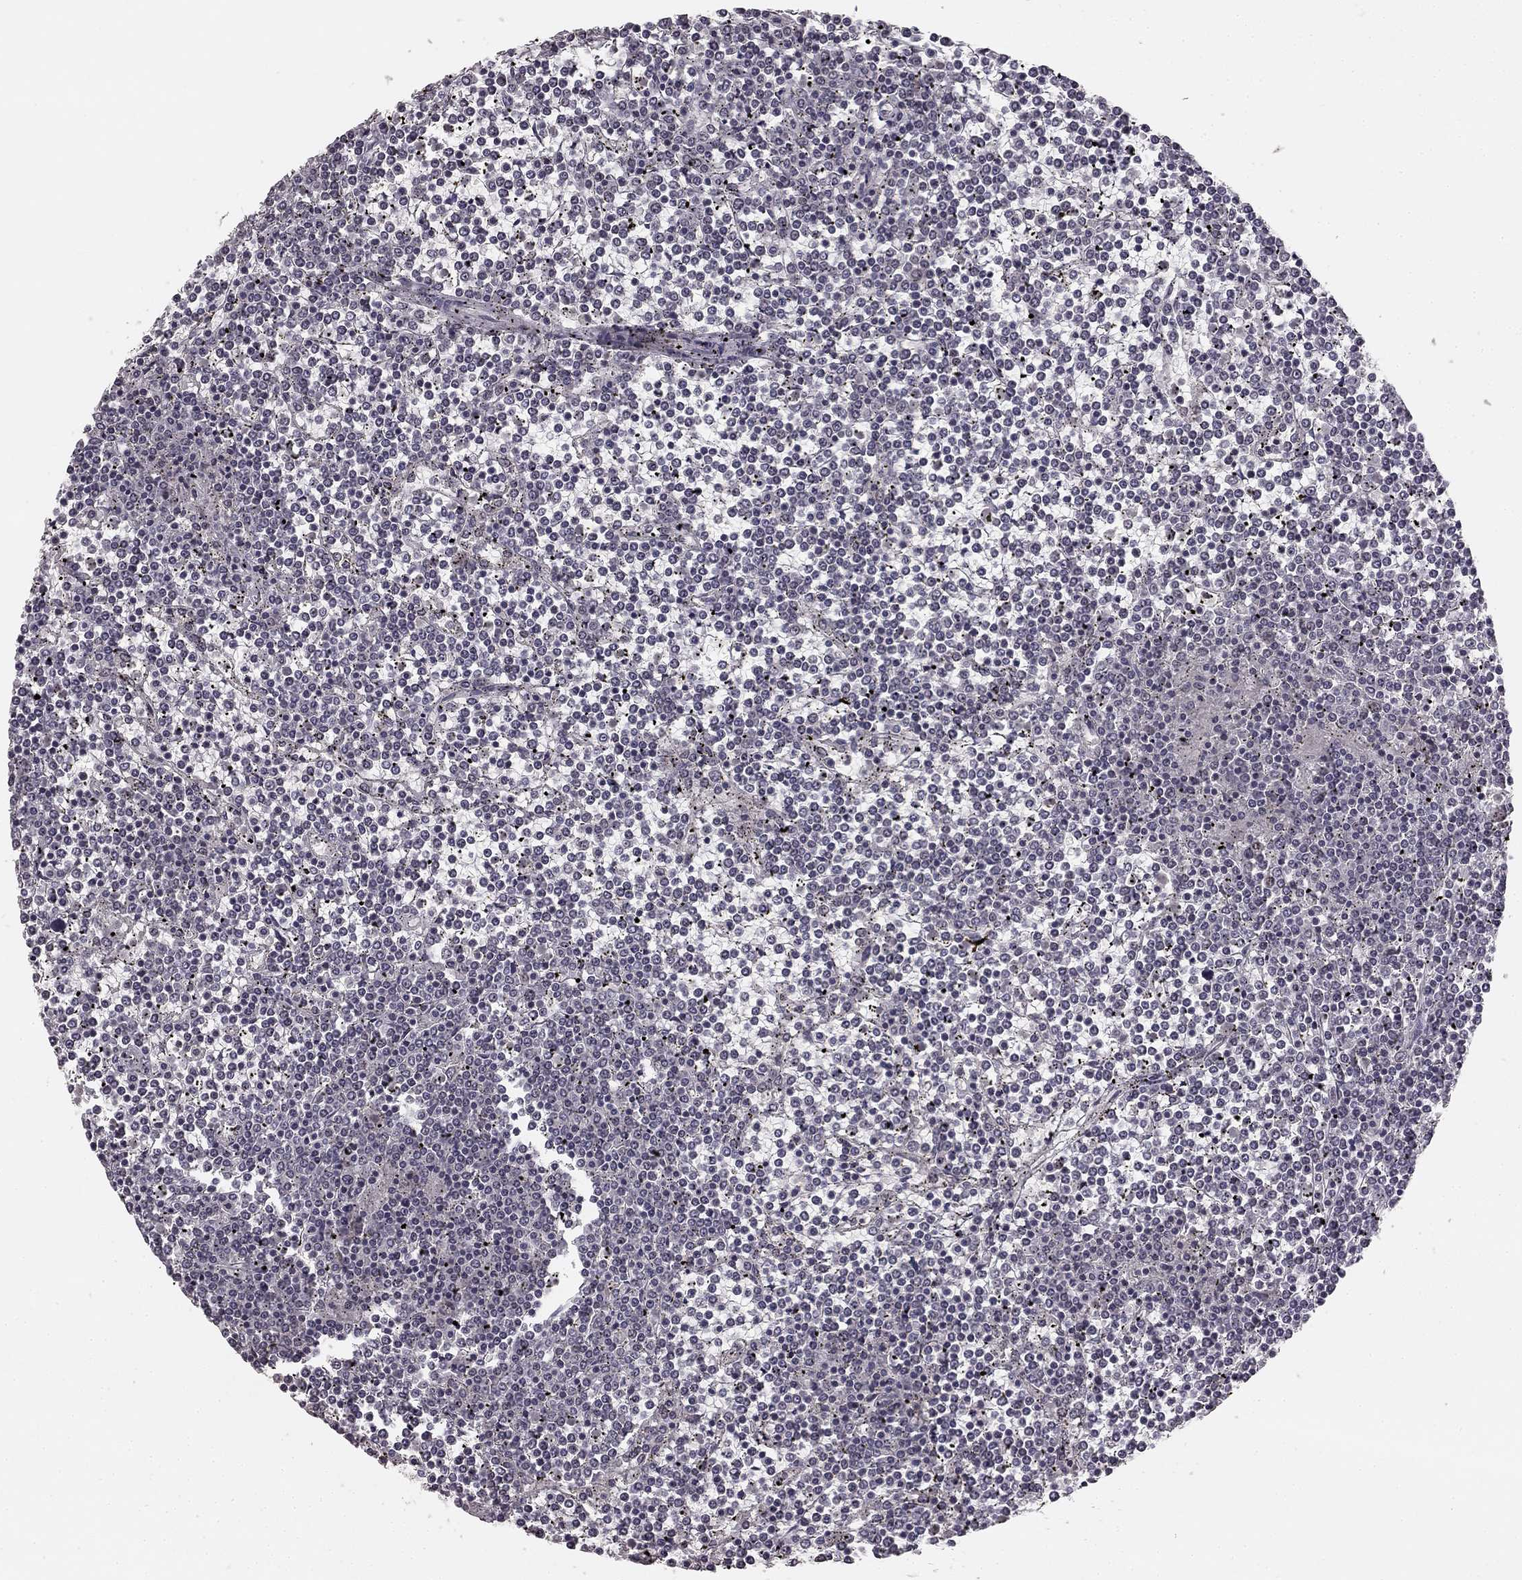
{"staining": {"intensity": "negative", "quantity": "none", "location": "none"}, "tissue": "lymphoma", "cell_type": "Tumor cells", "image_type": "cancer", "snomed": [{"axis": "morphology", "description": "Malignant lymphoma, non-Hodgkin's type, Low grade"}, {"axis": "topography", "description": "Spleen"}], "caption": "Tumor cells are negative for brown protein staining in lymphoma.", "gene": "HCN4", "patient": {"sex": "female", "age": 19}}